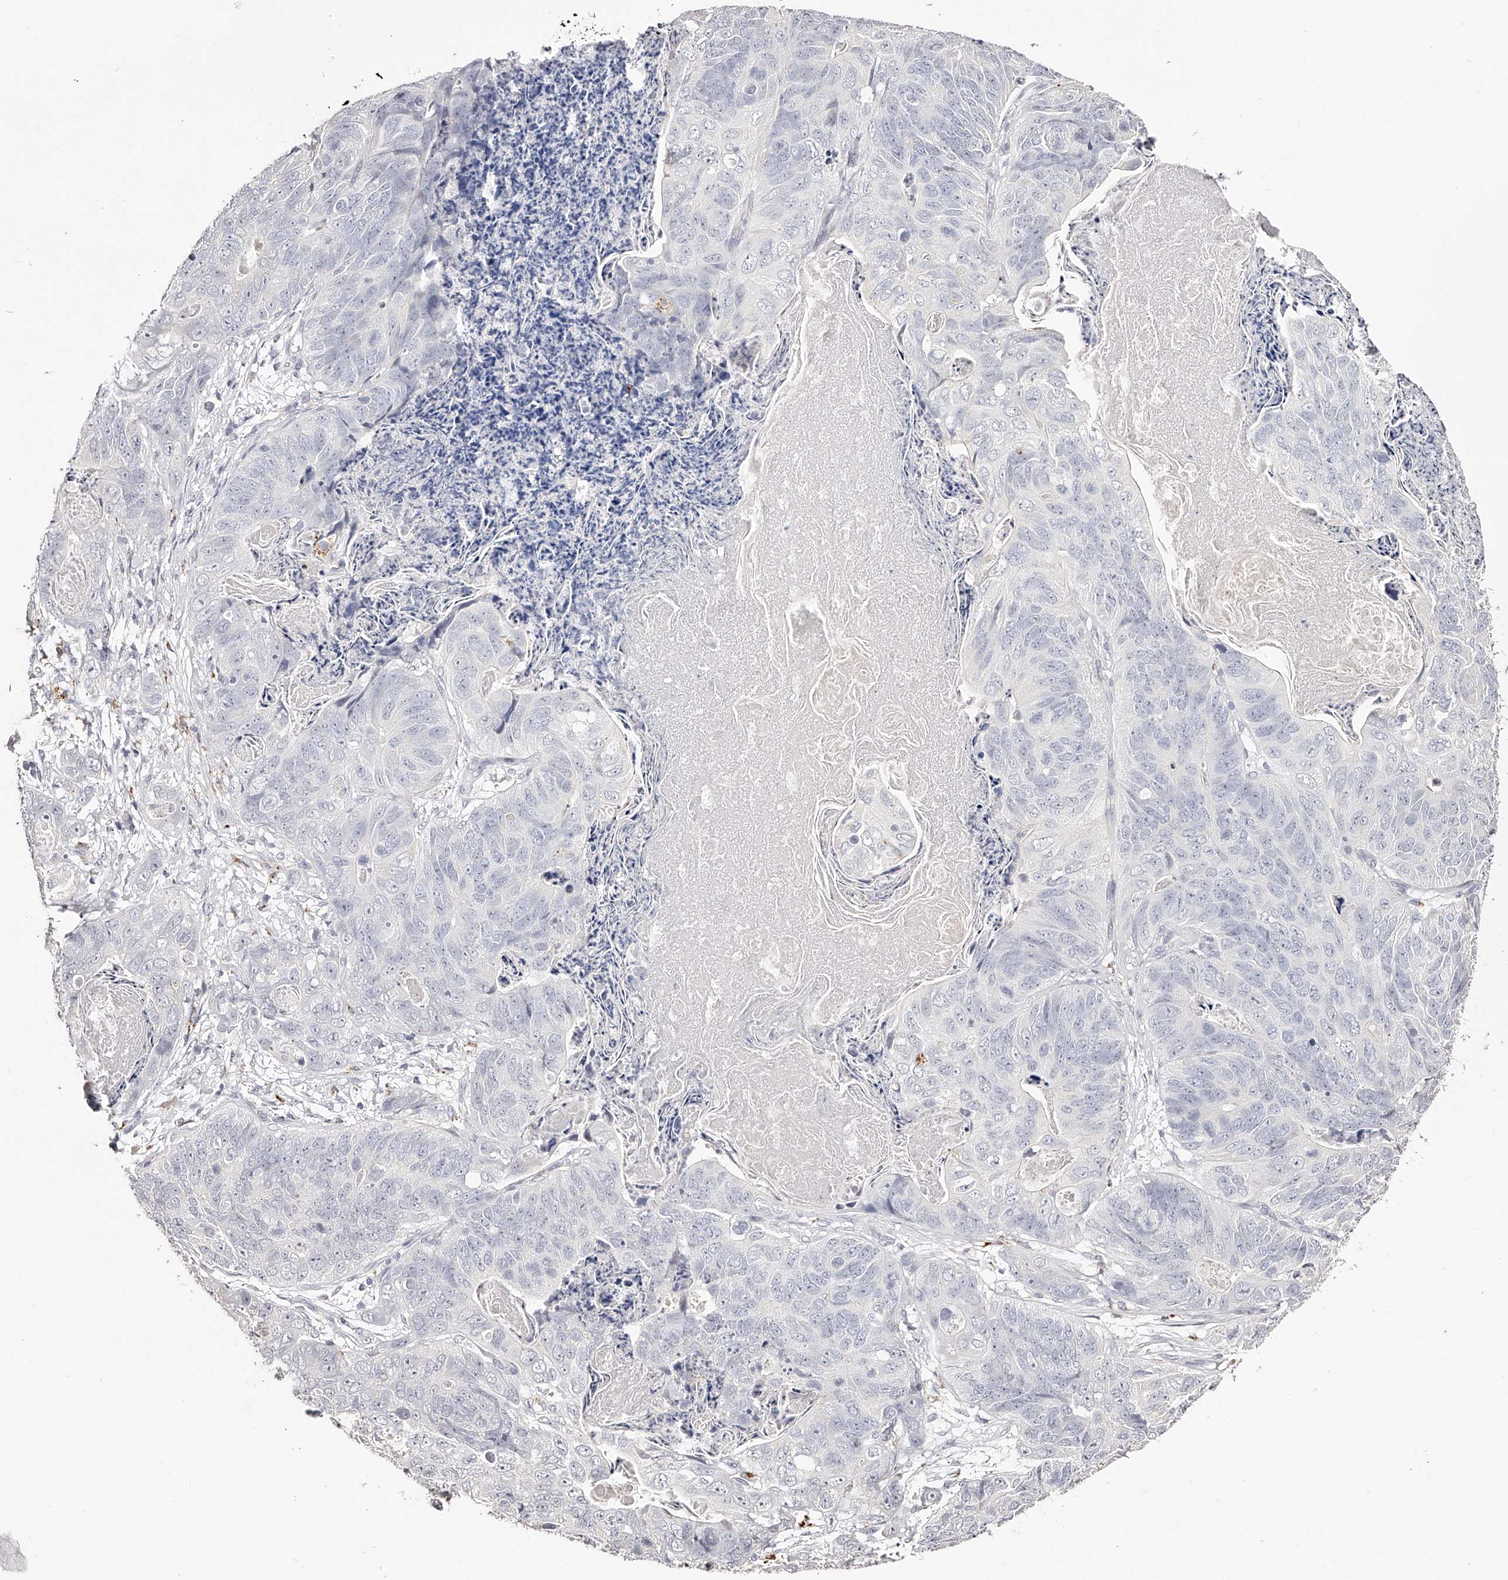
{"staining": {"intensity": "negative", "quantity": "none", "location": "none"}, "tissue": "stomach cancer", "cell_type": "Tumor cells", "image_type": "cancer", "snomed": [{"axis": "morphology", "description": "Normal tissue, NOS"}, {"axis": "morphology", "description": "Adenocarcinoma, NOS"}, {"axis": "topography", "description": "Stomach"}], "caption": "Tumor cells are negative for protein expression in human stomach cancer. Brightfield microscopy of immunohistochemistry stained with DAB (brown) and hematoxylin (blue), captured at high magnification.", "gene": "SLC35D3", "patient": {"sex": "female", "age": 89}}